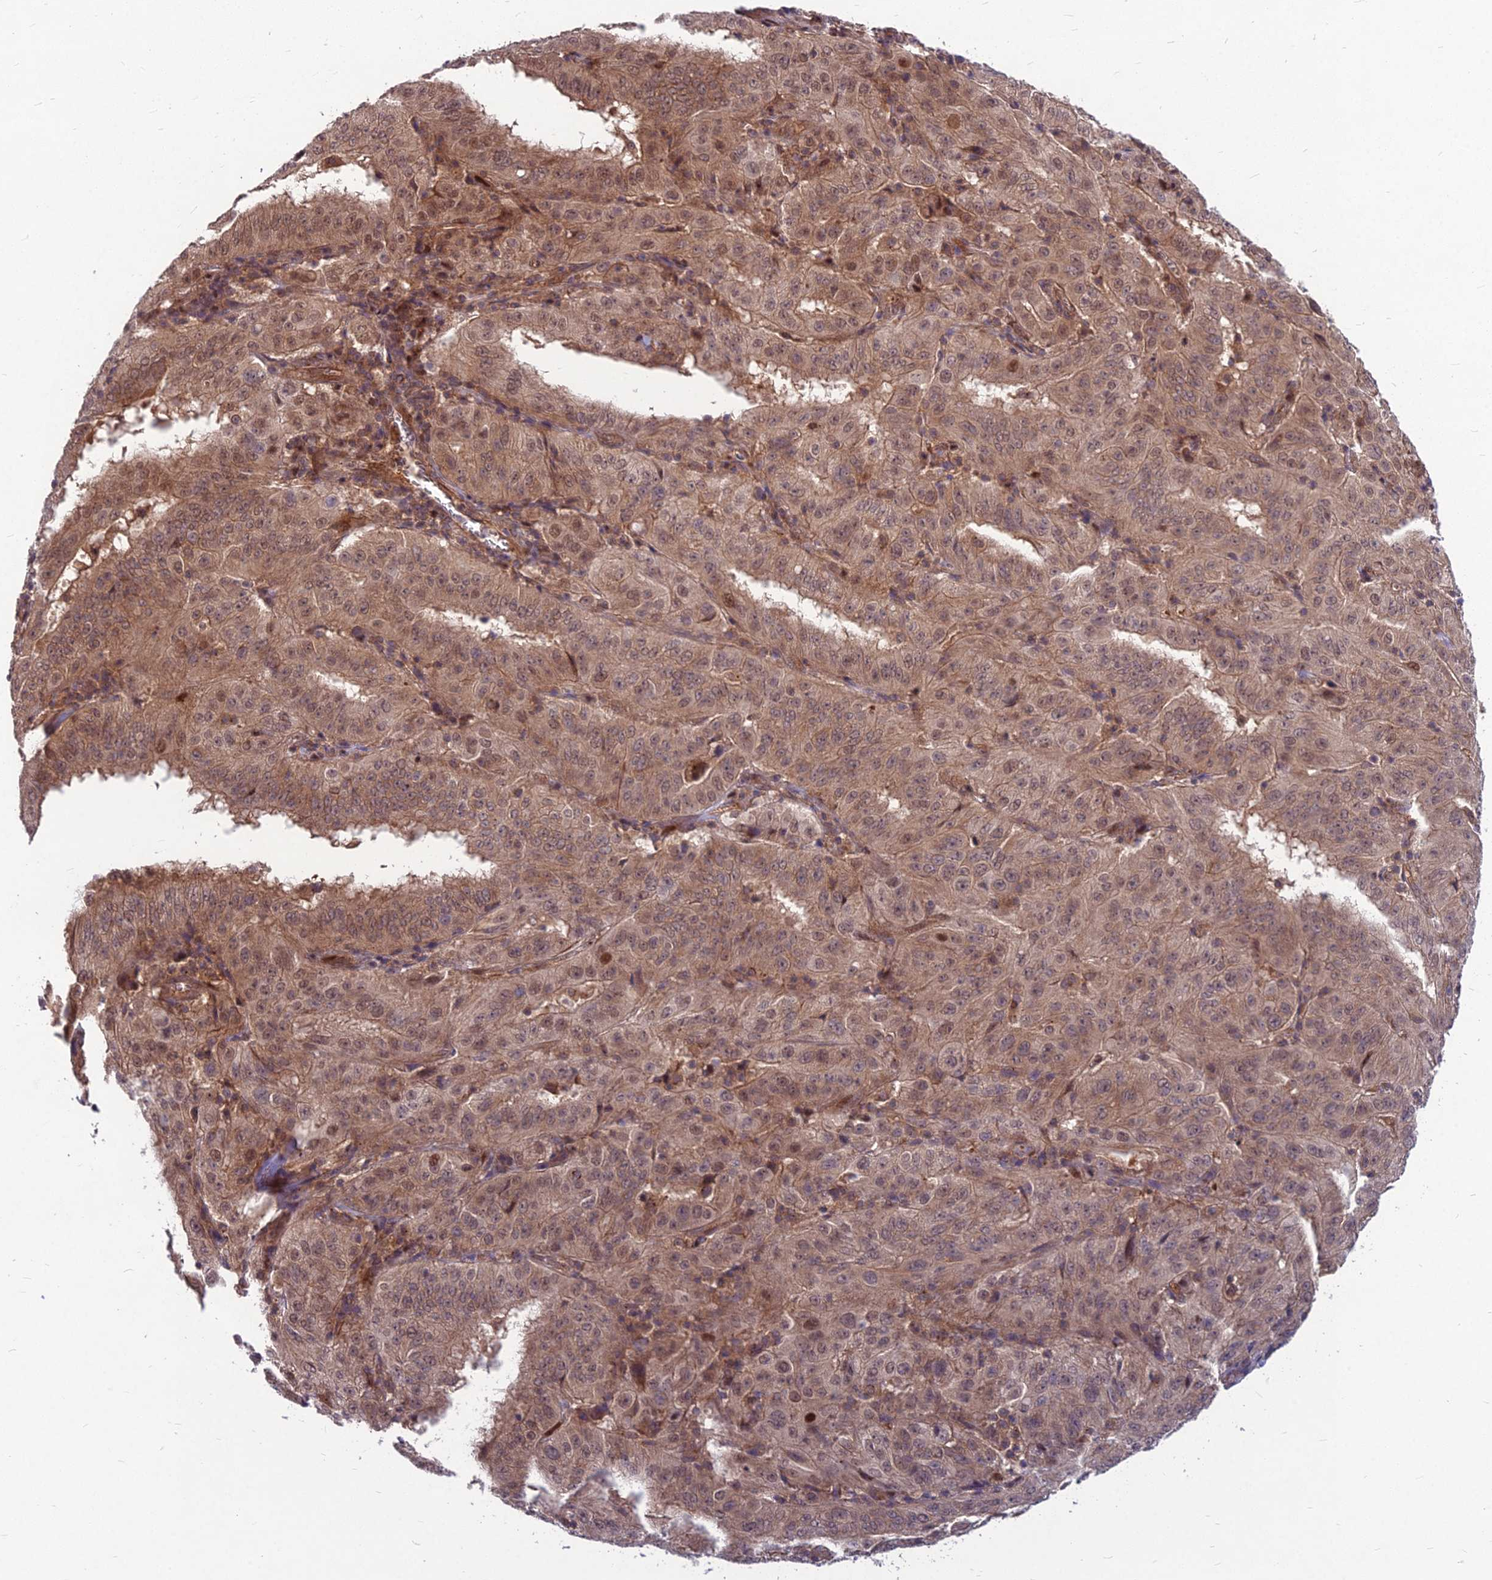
{"staining": {"intensity": "moderate", "quantity": ">75%", "location": "cytoplasmic/membranous,nuclear"}, "tissue": "pancreatic cancer", "cell_type": "Tumor cells", "image_type": "cancer", "snomed": [{"axis": "morphology", "description": "Adenocarcinoma, NOS"}, {"axis": "topography", "description": "Pancreas"}], "caption": "Immunohistochemistry micrograph of neoplastic tissue: human pancreatic adenocarcinoma stained using IHC exhibits medium levels of moderate protein expression localized specifically in the cytoplasmic/membranous and nuclear of tumor cells, appearing as a cytoplasmic/membranous and nuclear brown color.", "gene": "MFSD8", "patient": {"sex": "male", "age": 63}}